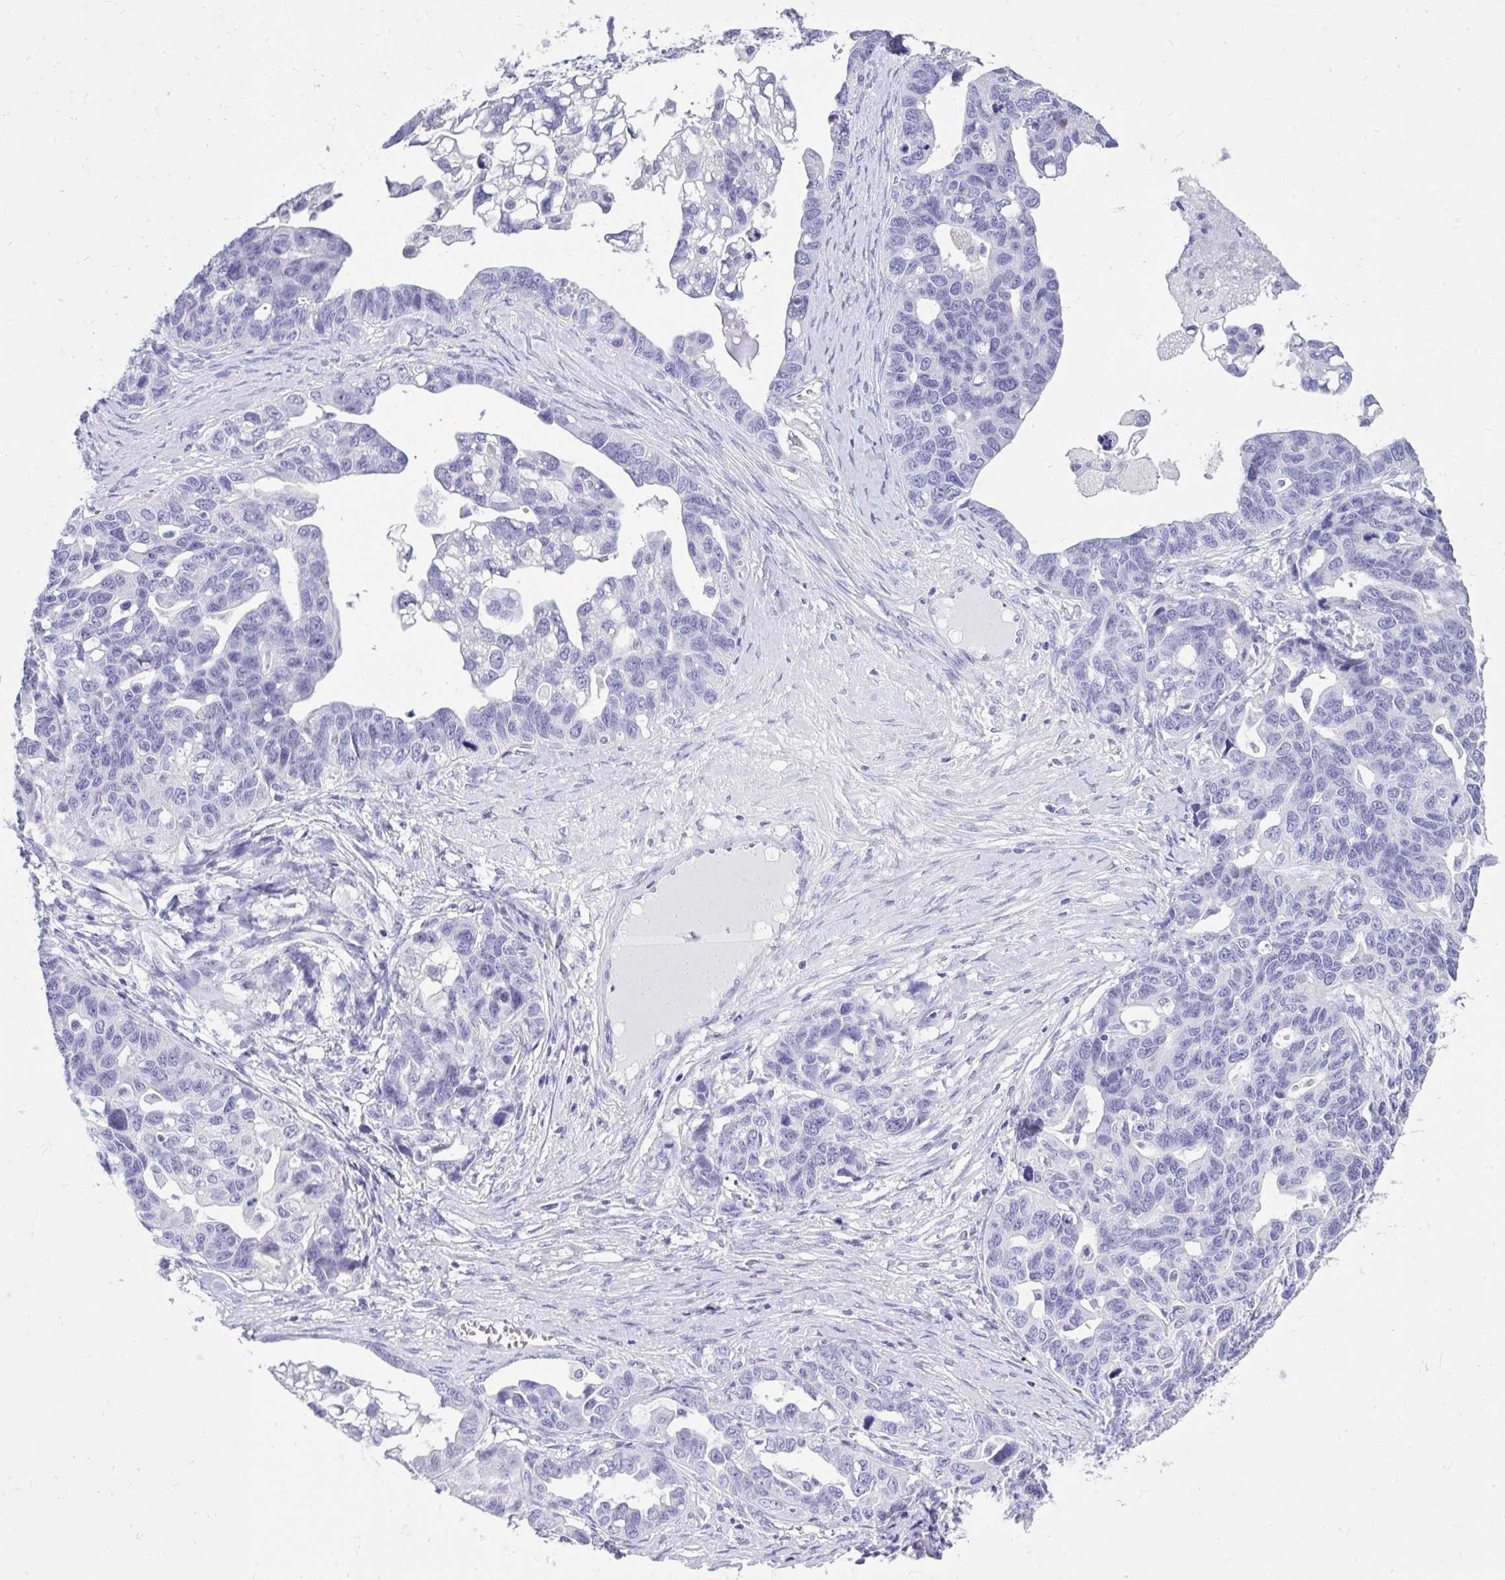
{"staining": {"intensity": "negative", "quantity": "none", "location": "none"}, "tissue": "ovarian cancer", "cell_type": "Tumor cells", "image_type": "cancer", "snomed": [{"axis": "morphology", "description": "Cystadenocarcinoma, serous, NOS"}, {"axis": "topography", "description": "Ovary"}], "caption": "Ovarian cancer (serous cystadenocarcinoma) was stained to show a protein in brown. There is no significant positivity in tumor cells.", "gene": "PRM2", "patient": {"sex": "female", "age": 69}}